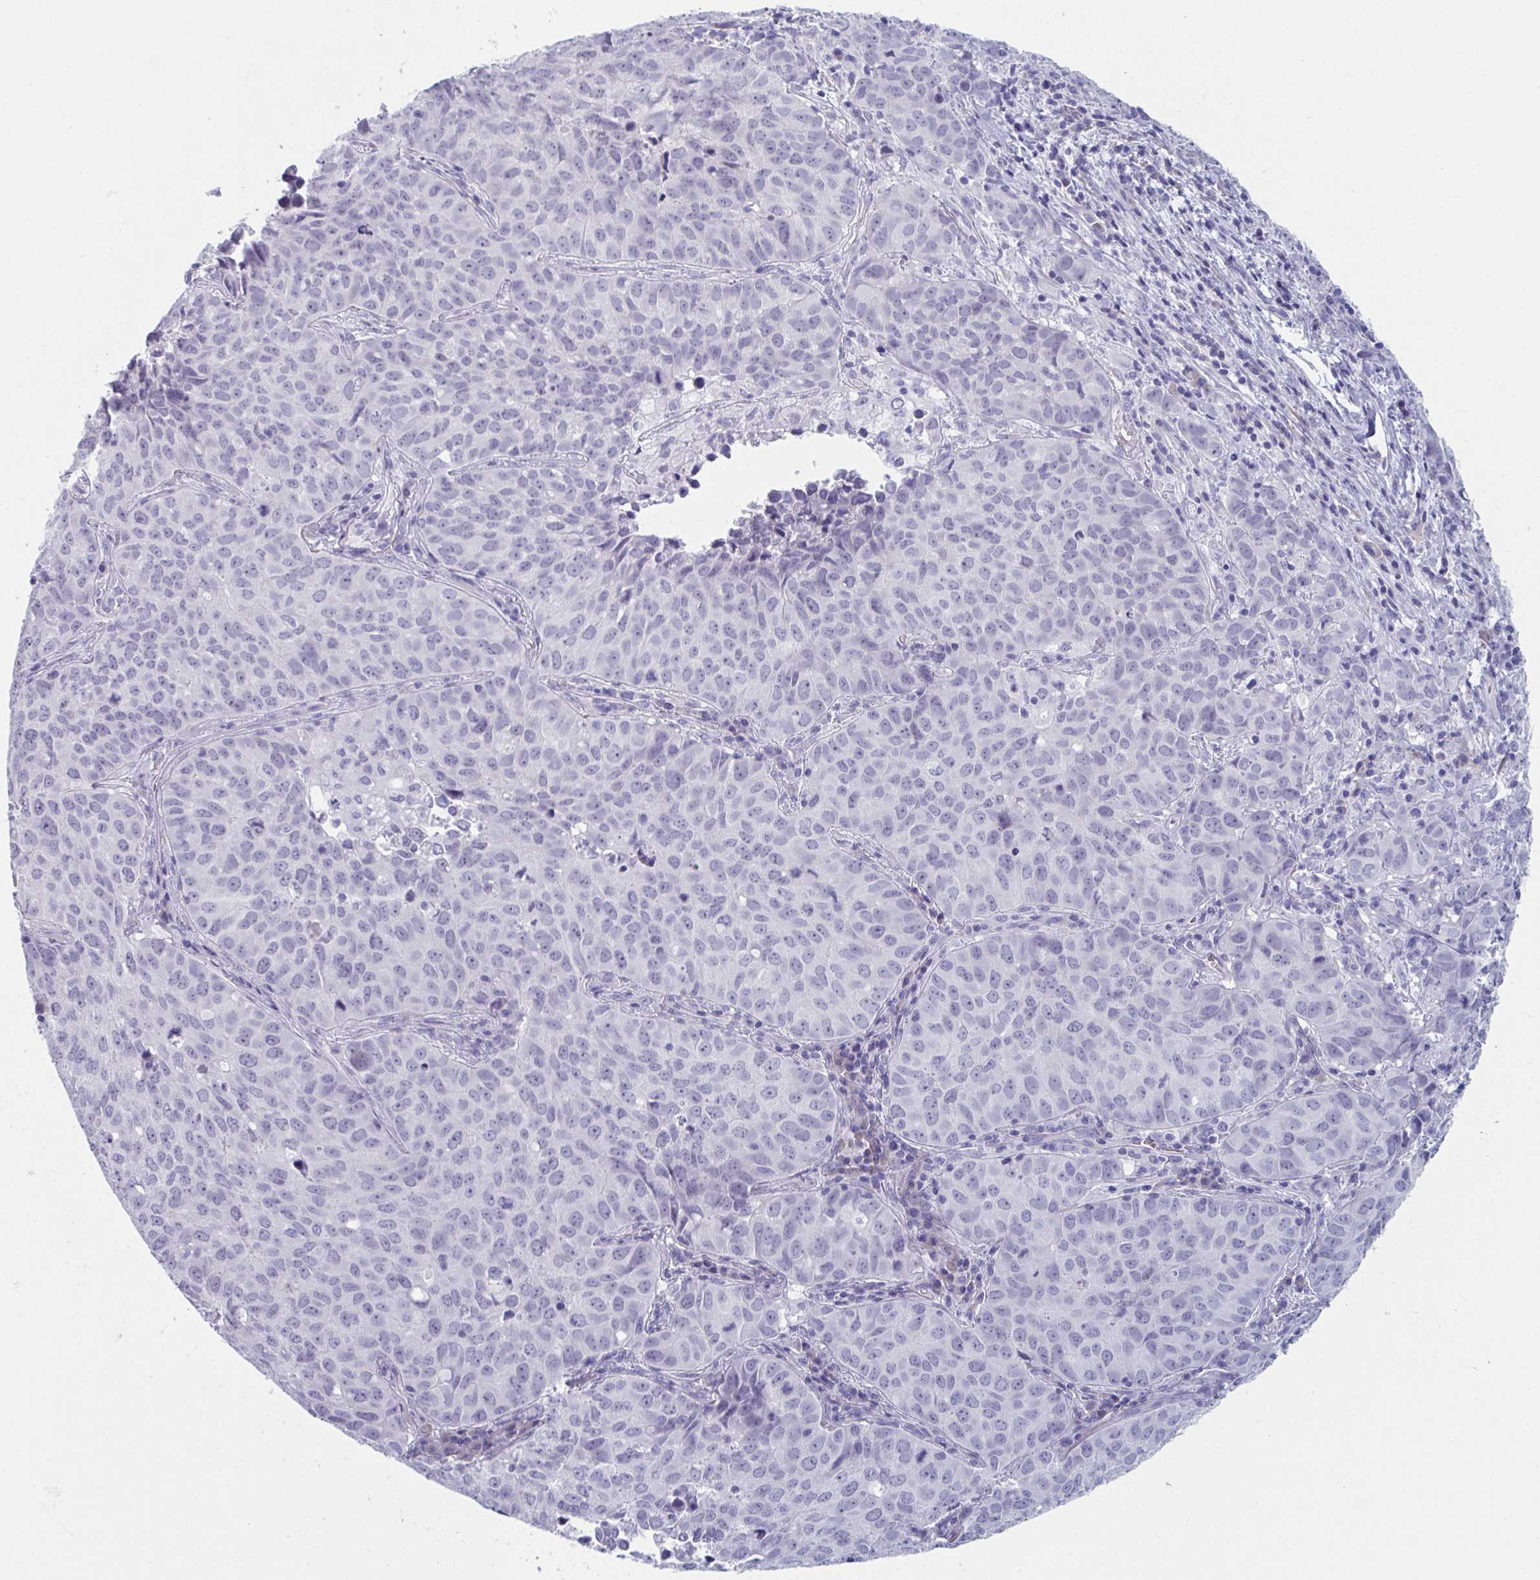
{"staining": {"intensity": "negative", "quantity": "none", "location": "none"}, "tissue": "lung cancer", "cell_type": "Tumor cells", "image_type": "cancer", "snomed": [{"axis": "morphology", "description": "Adenocarcinoma, NOS"}, {"axis": "topography", "description": "Lung"}], "caption": "Tumor cells show no significant protein expression in lung adenocarcinoma.", "gene": "HSD11B2", "patient": {"sex": "female", "age": 50}}